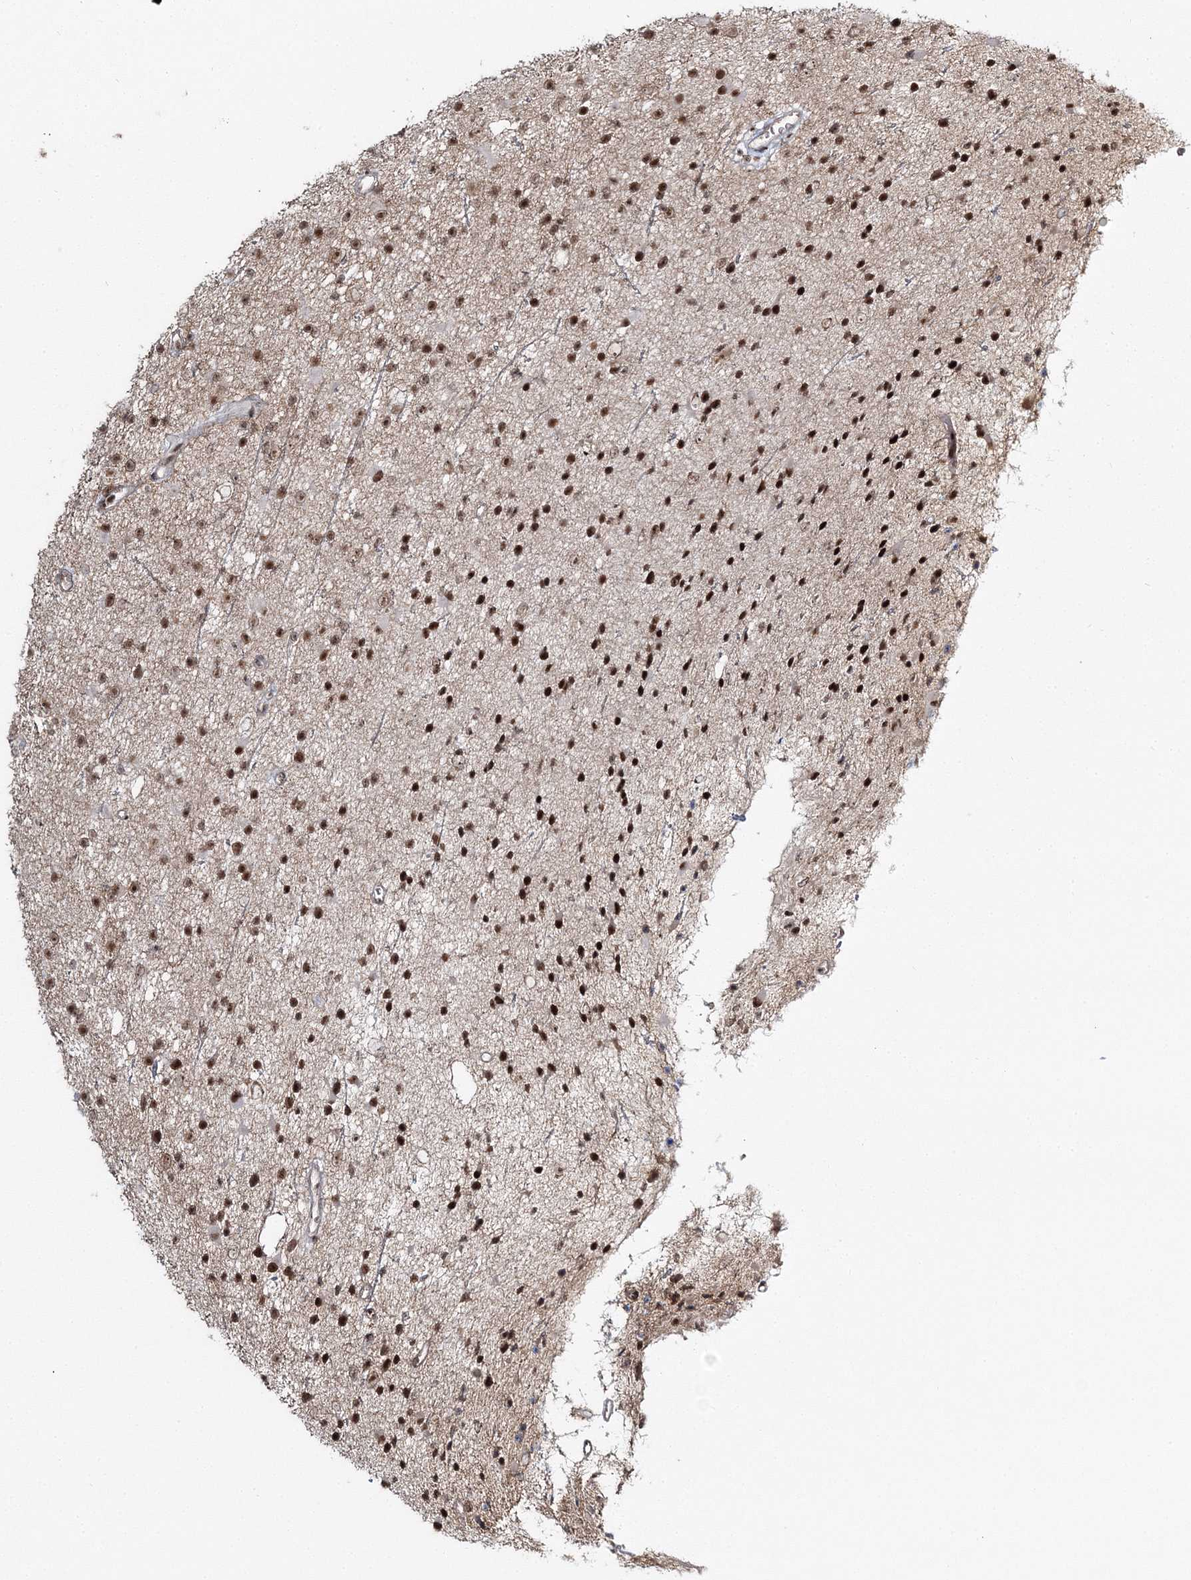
{"staining": {"intensity": "strong", "quantity": ">75%", "location": "nuclear"}, "tissue": "glioma", "cell_type": "Tumor cells", "image_type": "cancer", "snomed": [{"axis": "morphology", "description": "Glioma, malignant, Low grade"}, {"axis": "topography", "description": "Cerebral cortex"}], "caption": "Human glioma stained for a protein (brown) demonstrates strong nuclear positive positivity in about >75% of tumor cells.", "gene": "QRICH1", "patient": {"sex": "female", "age": 39}}